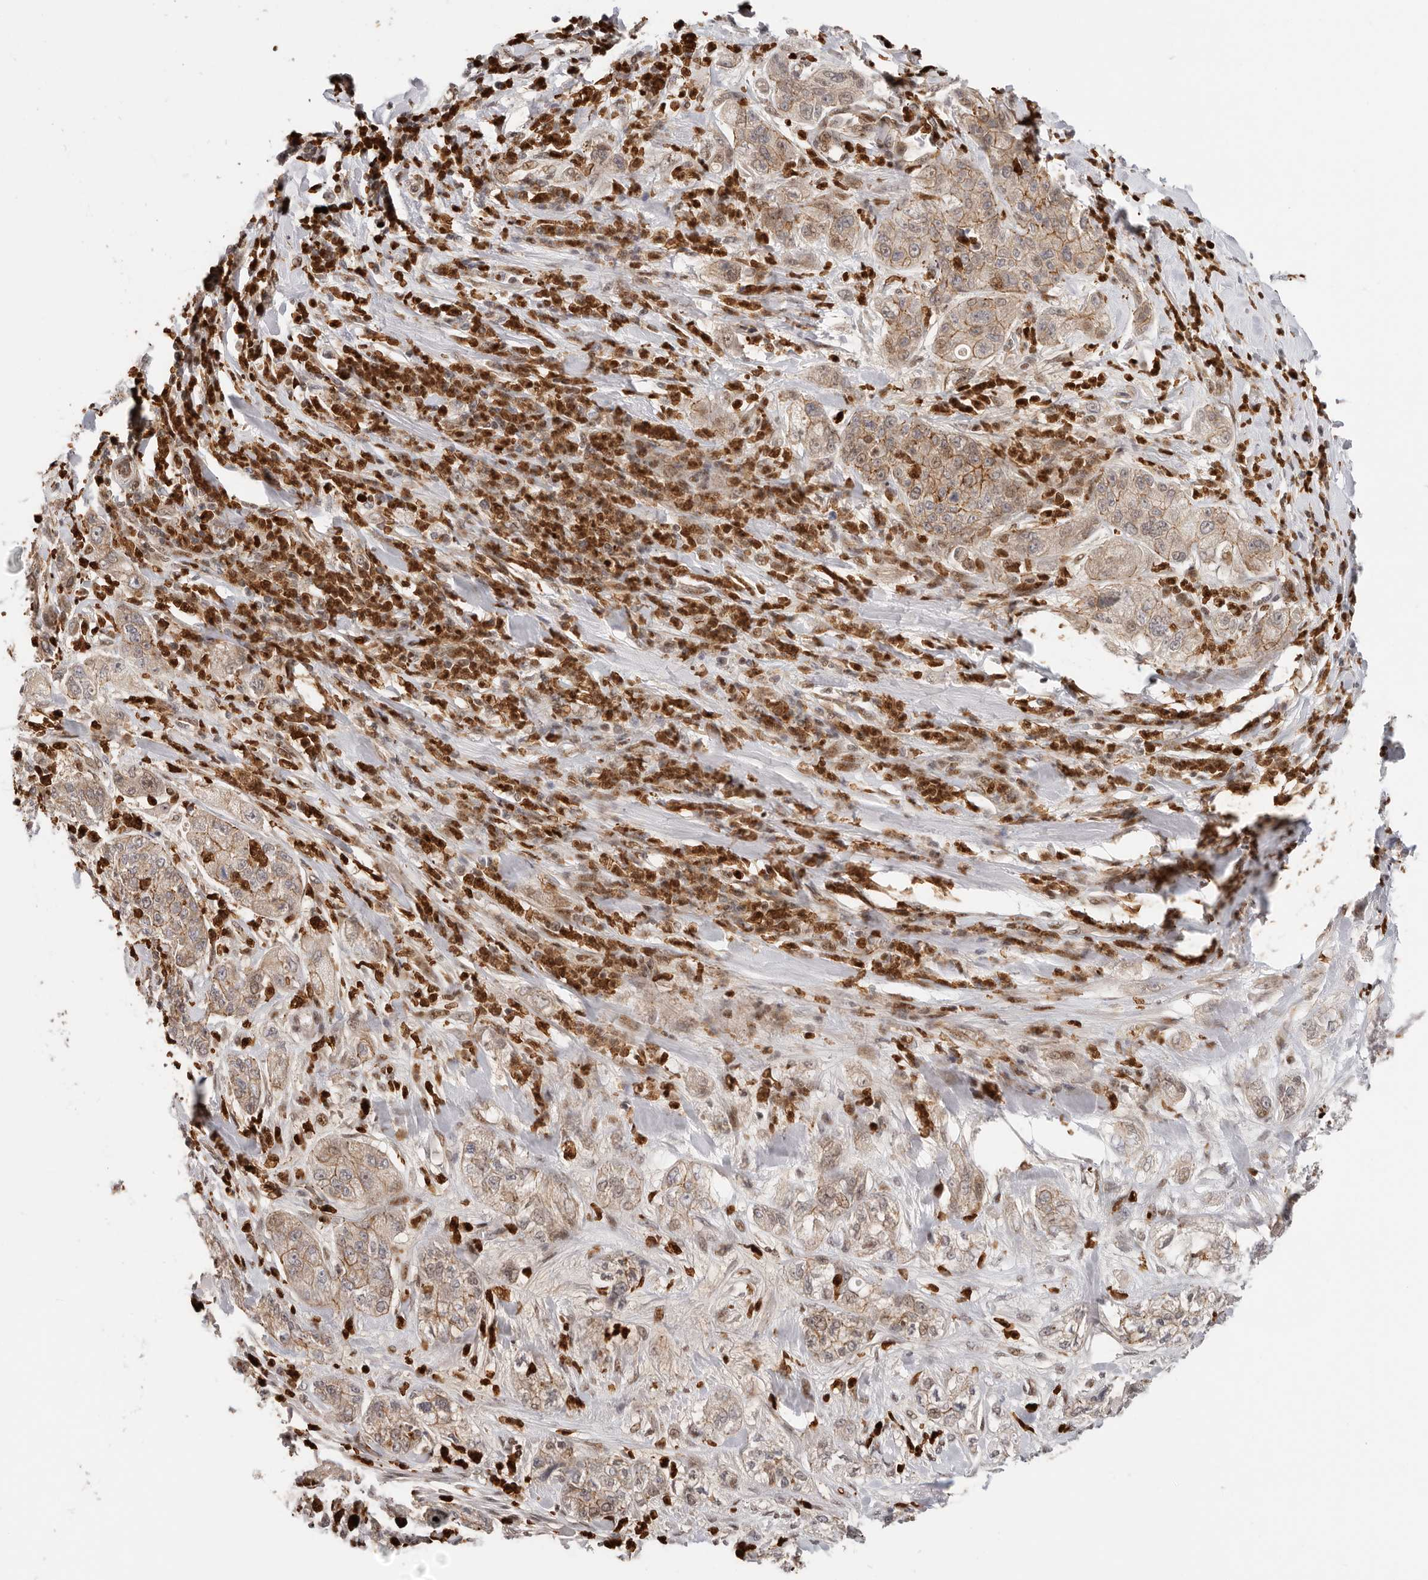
{"staining": {"intensity": "weak", "quantity": ">75%", "location": "cytoplasmic/membranous"}, "tissue": "pancreatic cancer", "cell_type": "Tumor cells", "image_type": "cancer", "snomed": [{"axis": "morphology", "description": "Adenocarcinoma, NOS"}, {"axis": "topography", "description": "Pancreas"}], "caption": "About >75% of tumor cells in human pancreatic cancer (adenocarcinoma) reveal weak cytoplasmic/membranous protein expression as visualized by brown immunohistochemical staining.", "gene": "AFDN", "patient": {"sex": "female", "age": 78}}